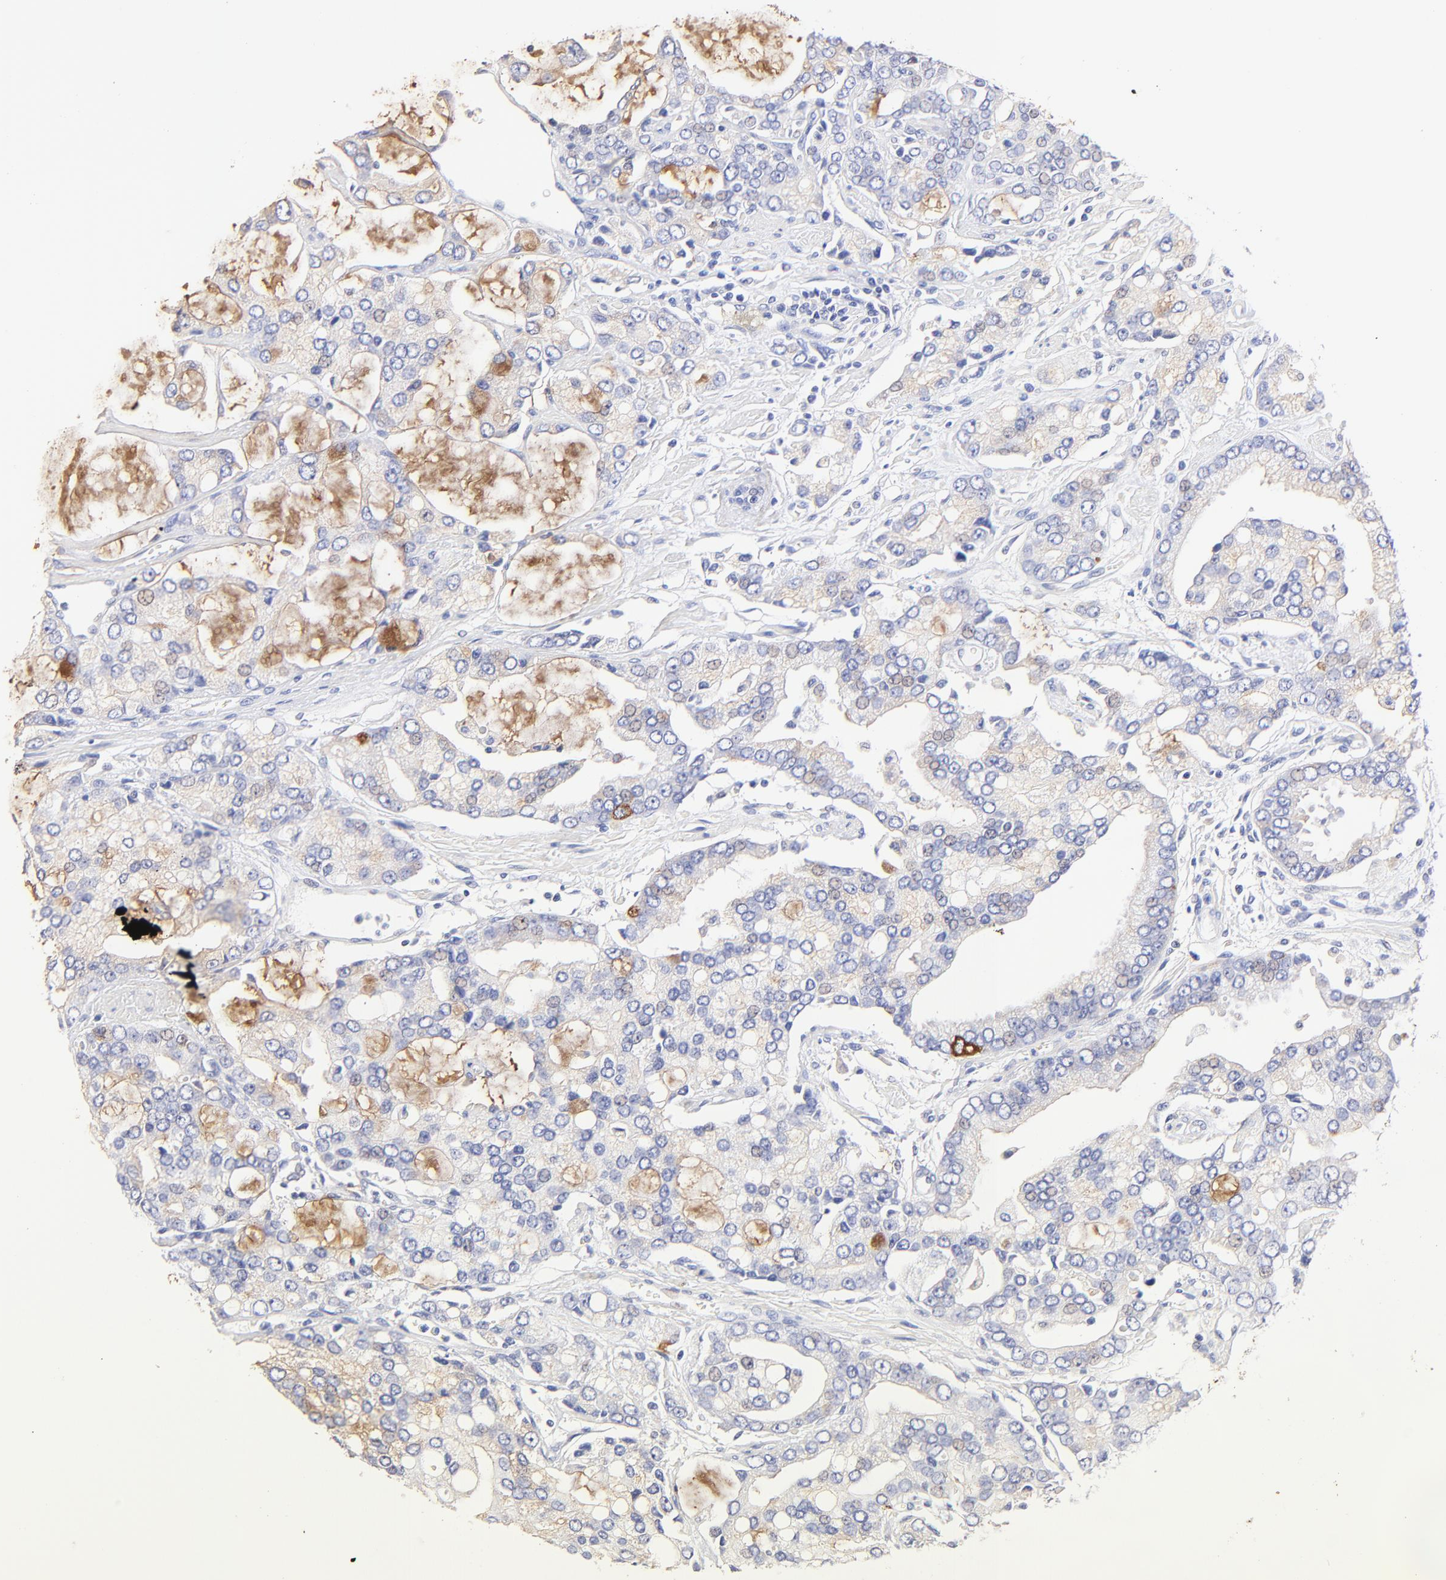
{"staining": {"intensity": "weak", "quantity": "25%-75%", "location": "cytoplasmic/membranous"}, "tissue": "prostate cancer", "cell_type": "Tumor cells", "image_type": "cancer", "snomed": [{"axis": "morphology", "description": "Adenocarcinoma, High grade"}, {"axis": "topography", "description": "Prostate"}], "caption": "This photomicrograph shows high-grade adenocarcinoma (prostate) stained with immunohistochemistry (IHC) to label a protein in brown. The cytoplasmic/membranous of tumor cells show weak positivity for the protein. Nuclei are counter-stained blue.", "gene": "RAB3A", "patient": {"sex": "male", "age": 67}}